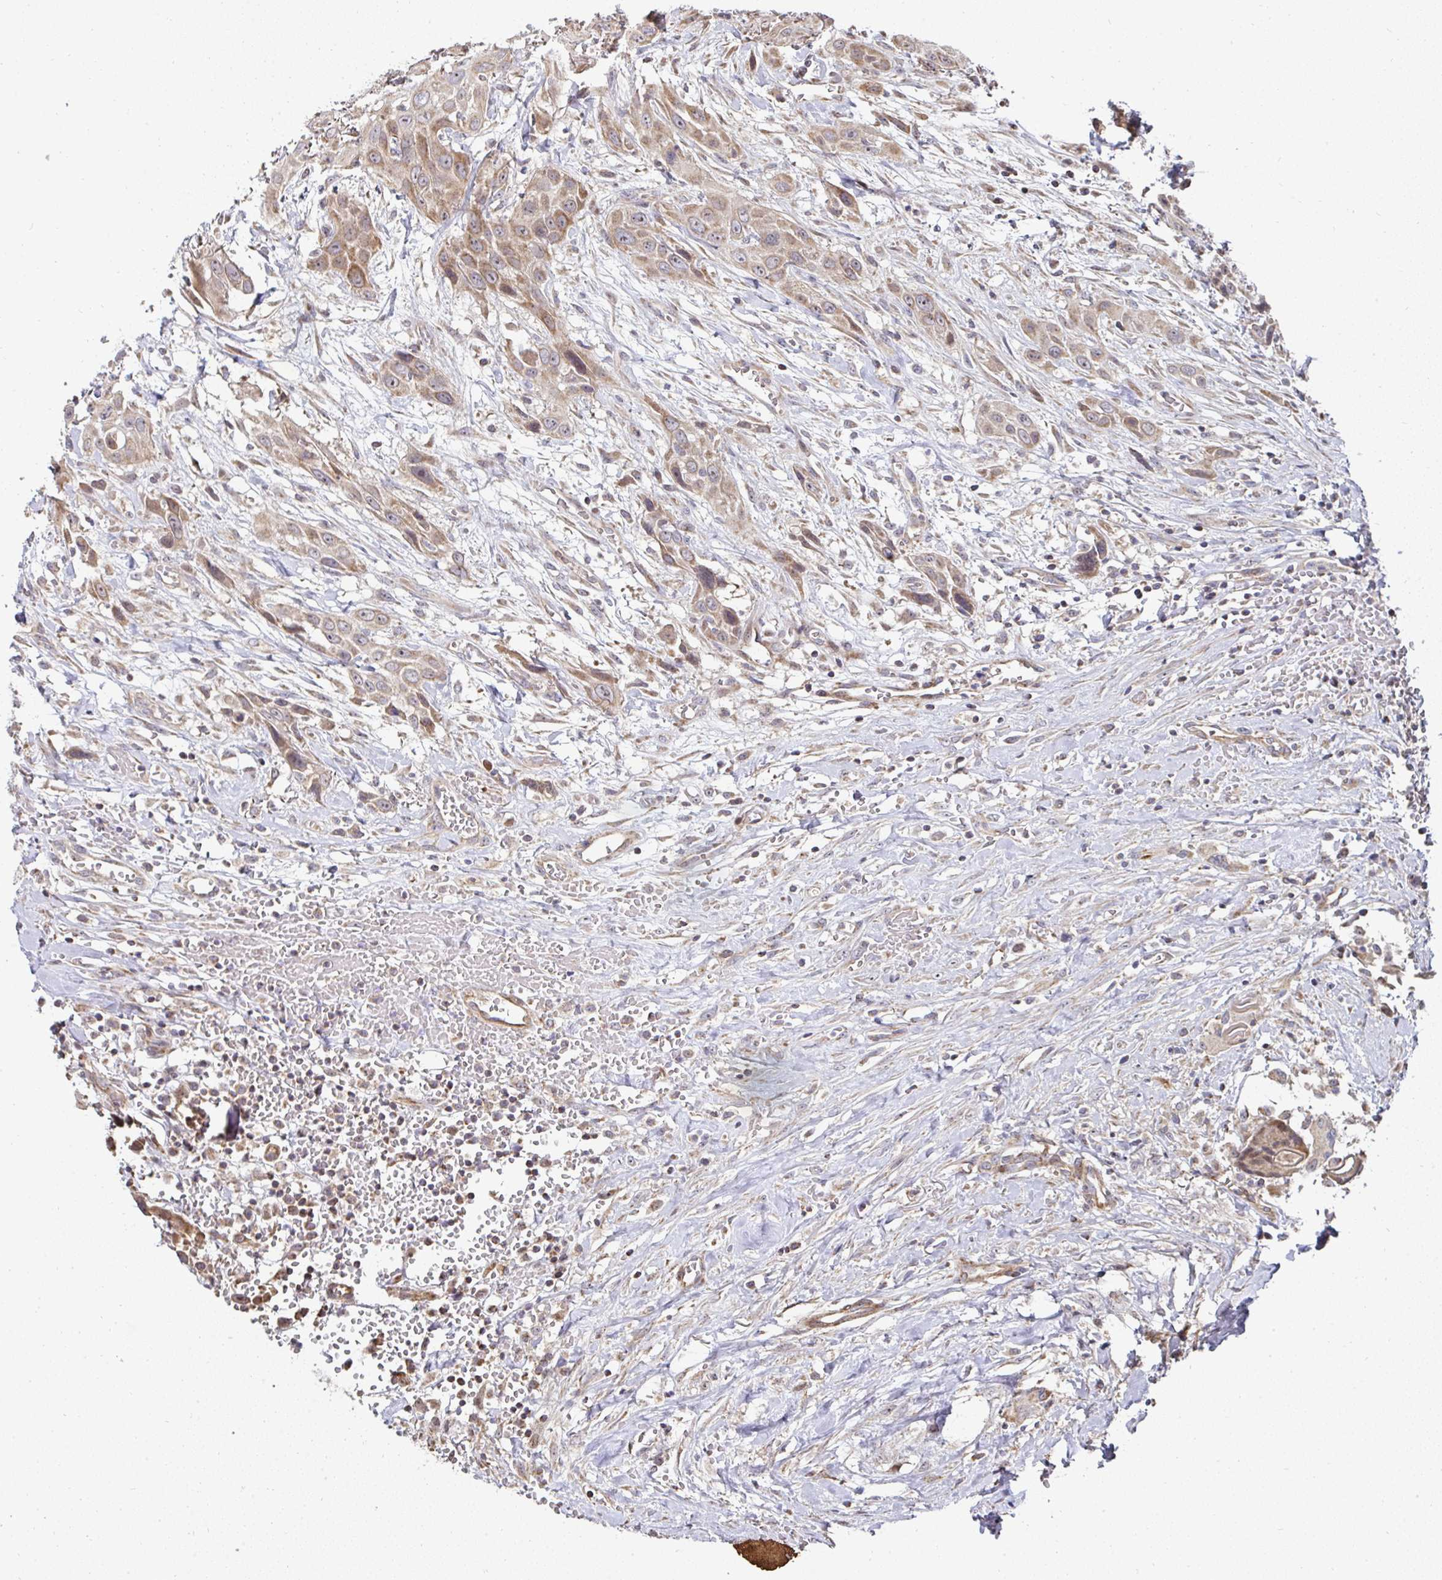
{"staining": {"intensity": "weak", "quantity": ">75%", "location": "cytoplasmic/membranous"}, "tissue": "head and neck cancer", "cell_type": "Tumor cells", "image_type": "cancer", "snomed": [{"axis": "morphology", "description": "Squamous cell carcinoma, NOS"}, {"axis": "topography", "description": "Head-Neck"}], "caption": "DAB (3,3'-diaminobenzidine) immunohistochemical staining of head and neck squamous cell carcinoma displays weak cytoplasmic/membranous protein positivity in about >75% of tumor cells. (Stains: DAB in brown, nuclei in blue, Microscopy: brightfield microscopy at high magnification).", "gene": "AGTPBP1", "patient": {"sex": "male", "age": 81}}